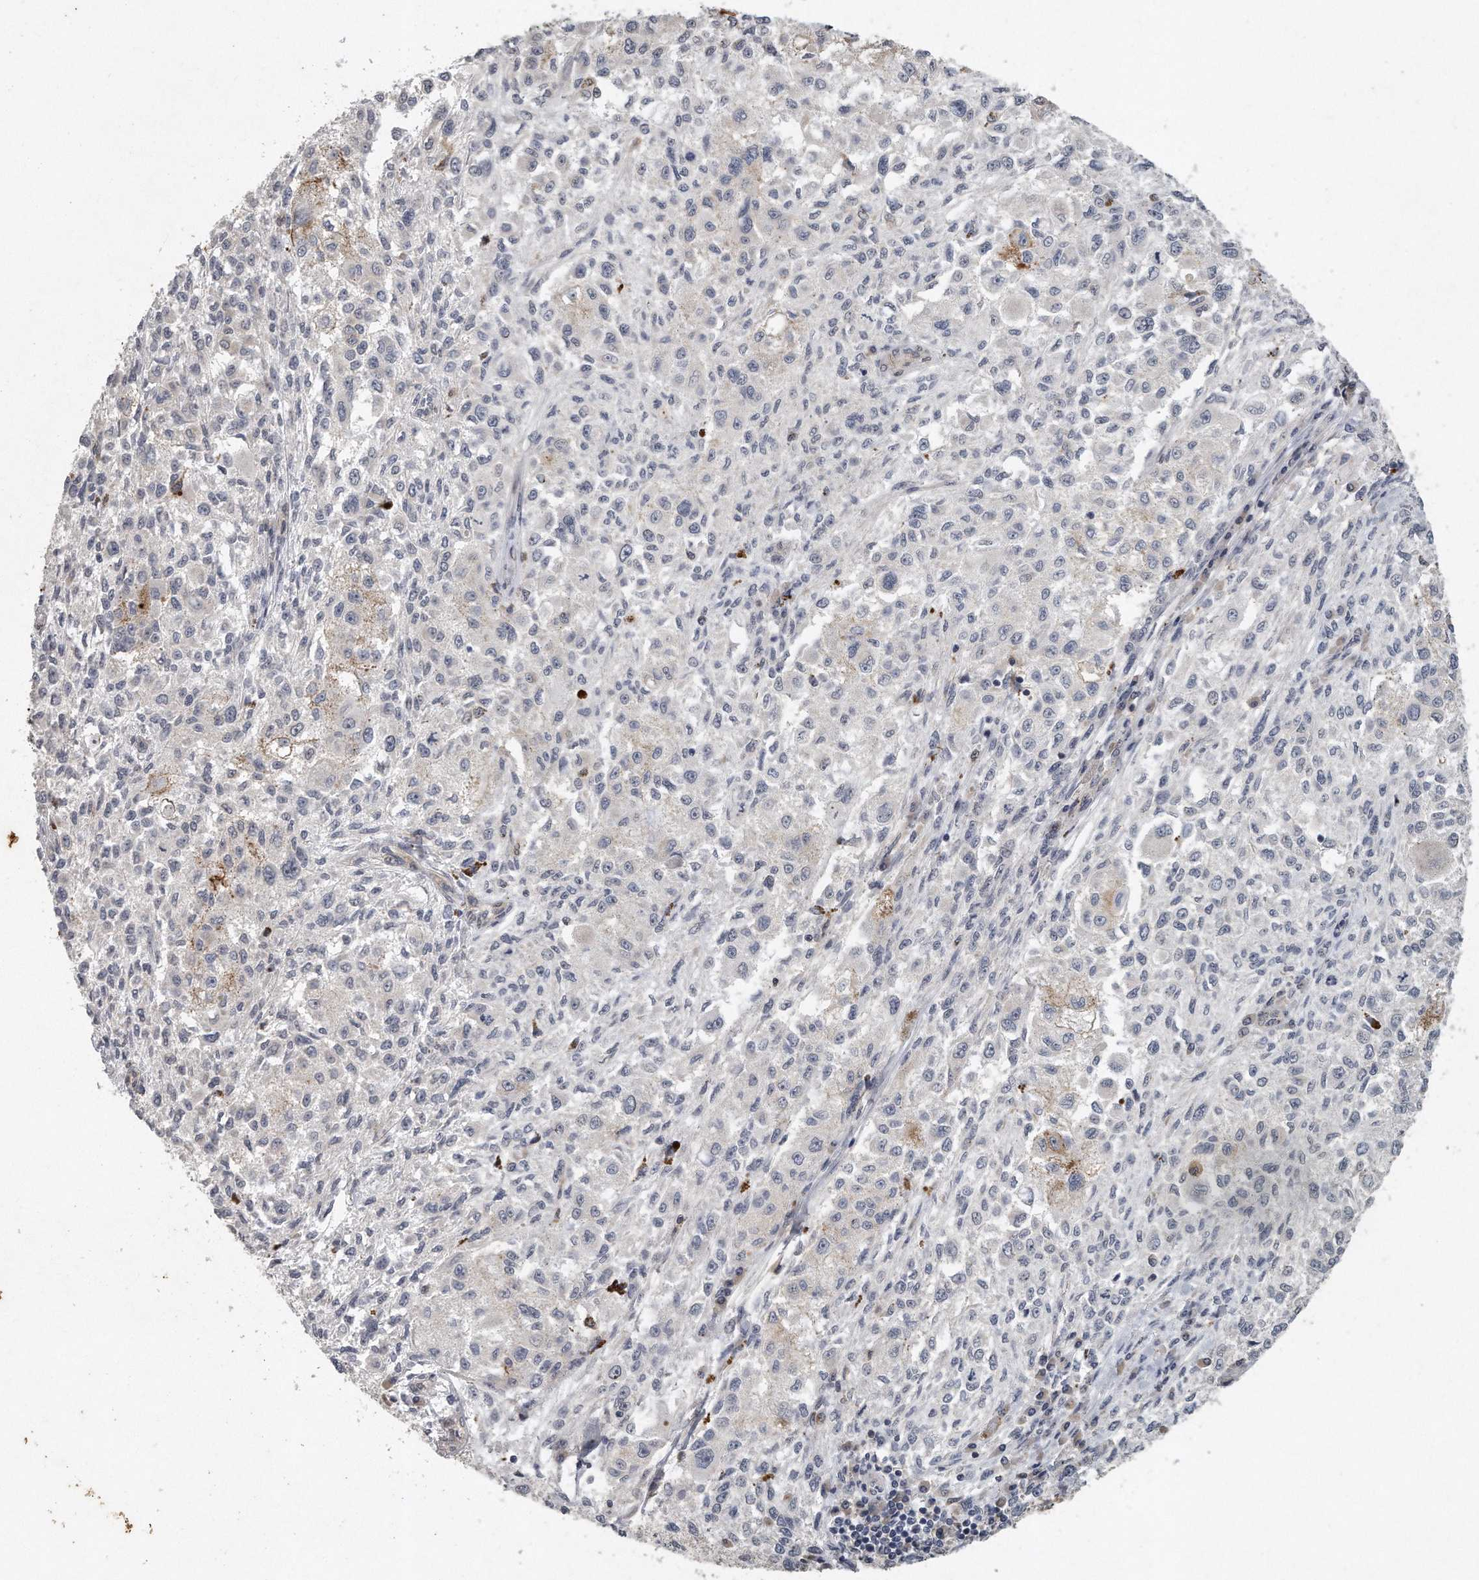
{"staining": {"intensity": "negative", "quantity": "none", "location": "none"}, "tissue": "melanoma", "cell_type": "Tumor cells", "image_type": "cancer", "snomed": [{"axis": "morphology", "description": "Necrosis, NOS"}, {"axis": "morphology", "description": "Malignant melanoma, NOS"}, {"axis": "topography", "description": "Skin"}], "caption": "The immunohistochemistry histopathology image has no significant positivity in tumor cells of malignant melanoma tissue.", "gene": "CAMK1", "patient": {"sex": "female", "age": 87}}